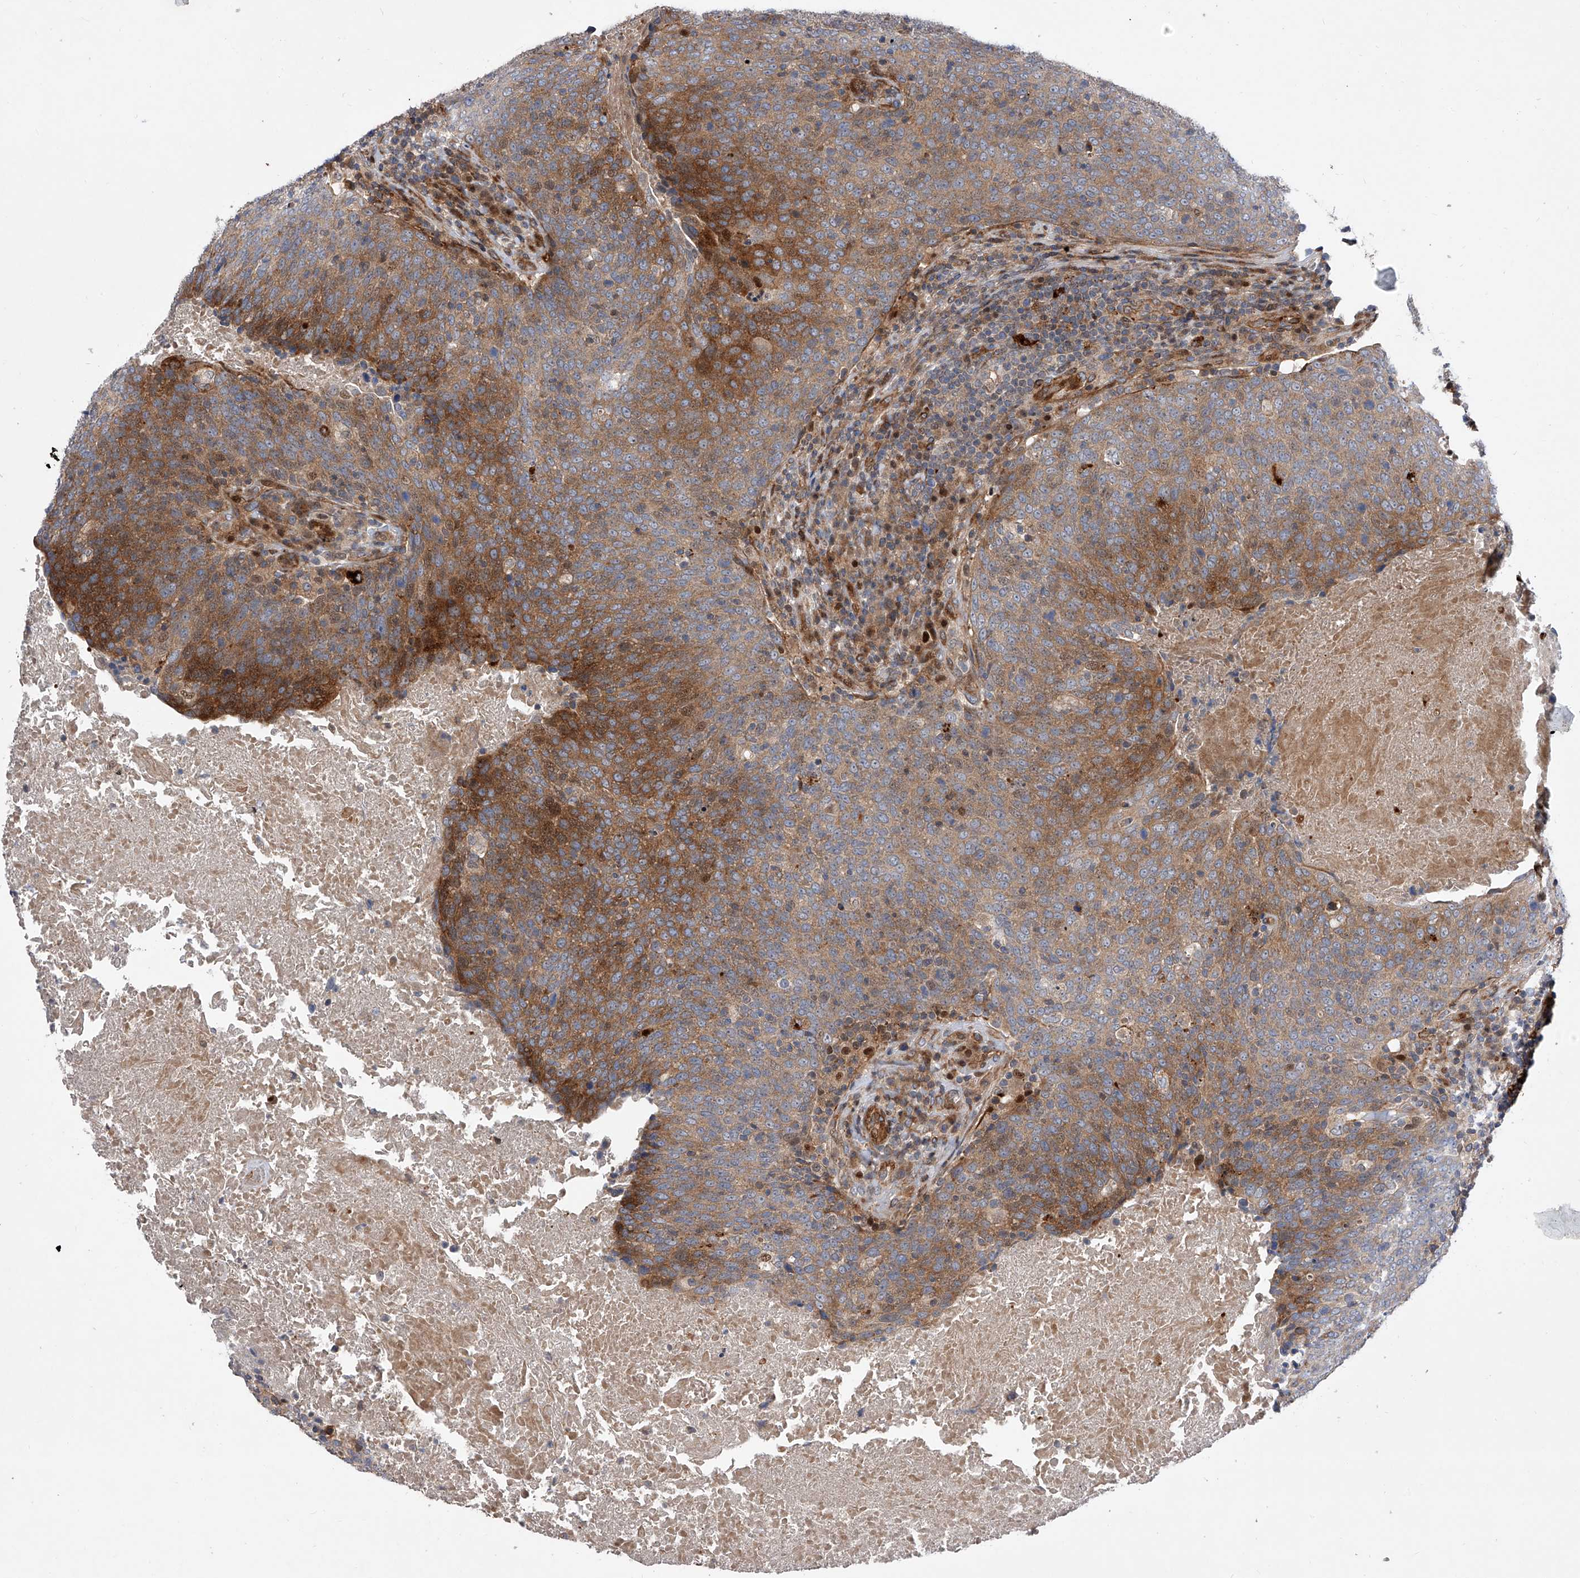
{"staining": {"intensity": "moderate", "quantity": ">75%", "location": "cytoplasmic/membranous"}, "tissue": "head and neck cancer", "cell_type": "Tumor cells", "image_type": "cancer", "snomed": [{"axis": "morphology", "description": "Squamous cell carcinoma, NOS"}, {"axis": "morphology", "description": "Squamous cell carcinoma, metastatic, NOS"}, {"axis": "topography", "description": "Lymph node"}, {"axis": "topography", "description": "Head-Neck"}], "caption": "A histopathology image of squamous cell carcinoma (head and neck) stained for a protein reveals moderate cytoplasmic/membranous brown staining in tumor cells. (IHC, brightfield microscopy, high magnification).", "gene": "PDSS2", "patient": {"sex": "male", "age": 62}}